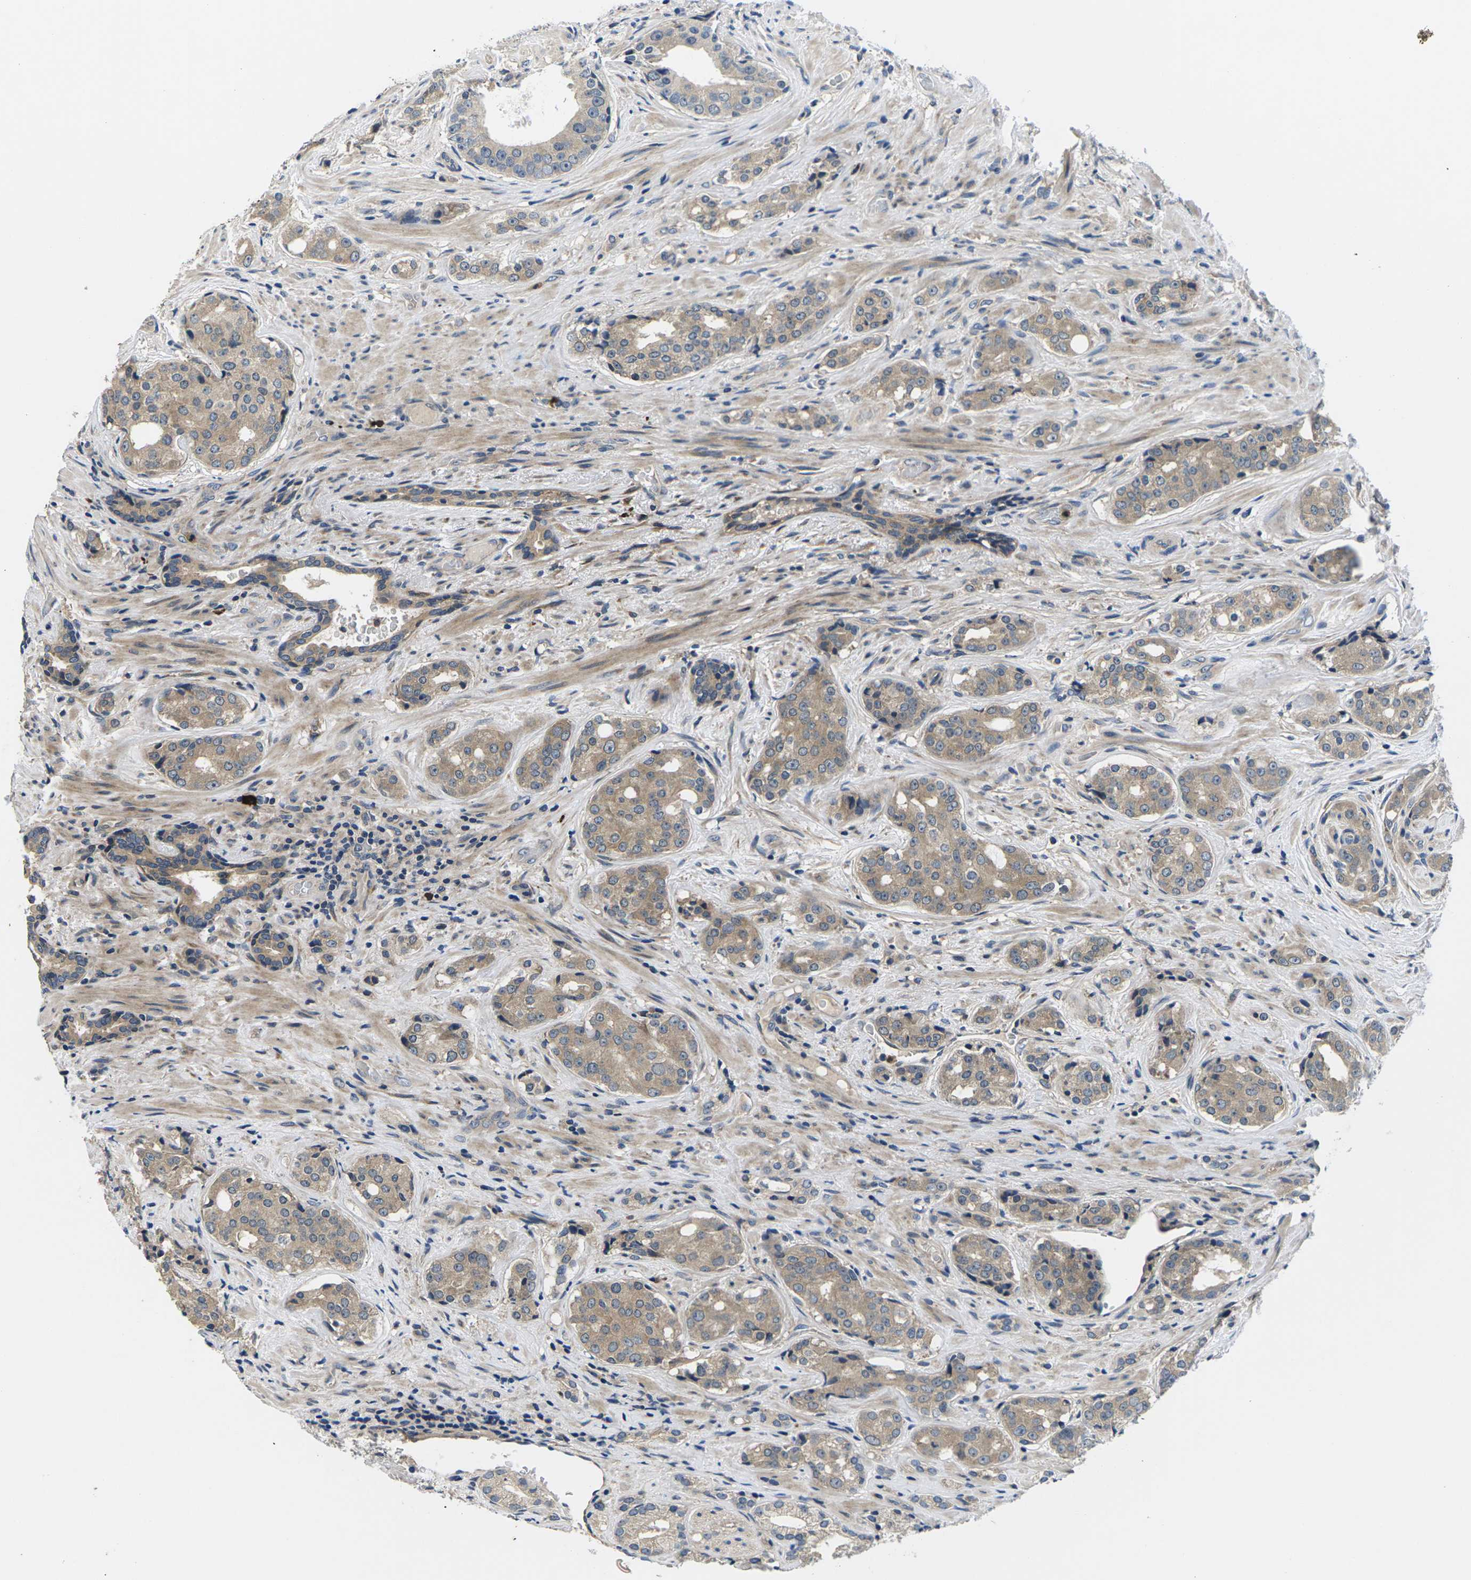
{"staining": {"intensity": "weak", "quantity": "25%-75%", "location": "cytoplasmic/membranous"}, "tissue": "prostate cancer", "cell_type": "Tumor cells", "image_type": "cancer", "snomed": [{"axis": "morphology", "description": "Adenocarcinoma, High grade"}, {"axis": "topography", "description": "Prostate"}], "caption": "Weak cytoplasmic/membranous protein staining is identified in approximately 25%-75% of tumor cells in prostate cancer (adenocarcinoma (high-grade)).", "gene": "PLCE1", "patient": {"sex": "male", "age": 71}}